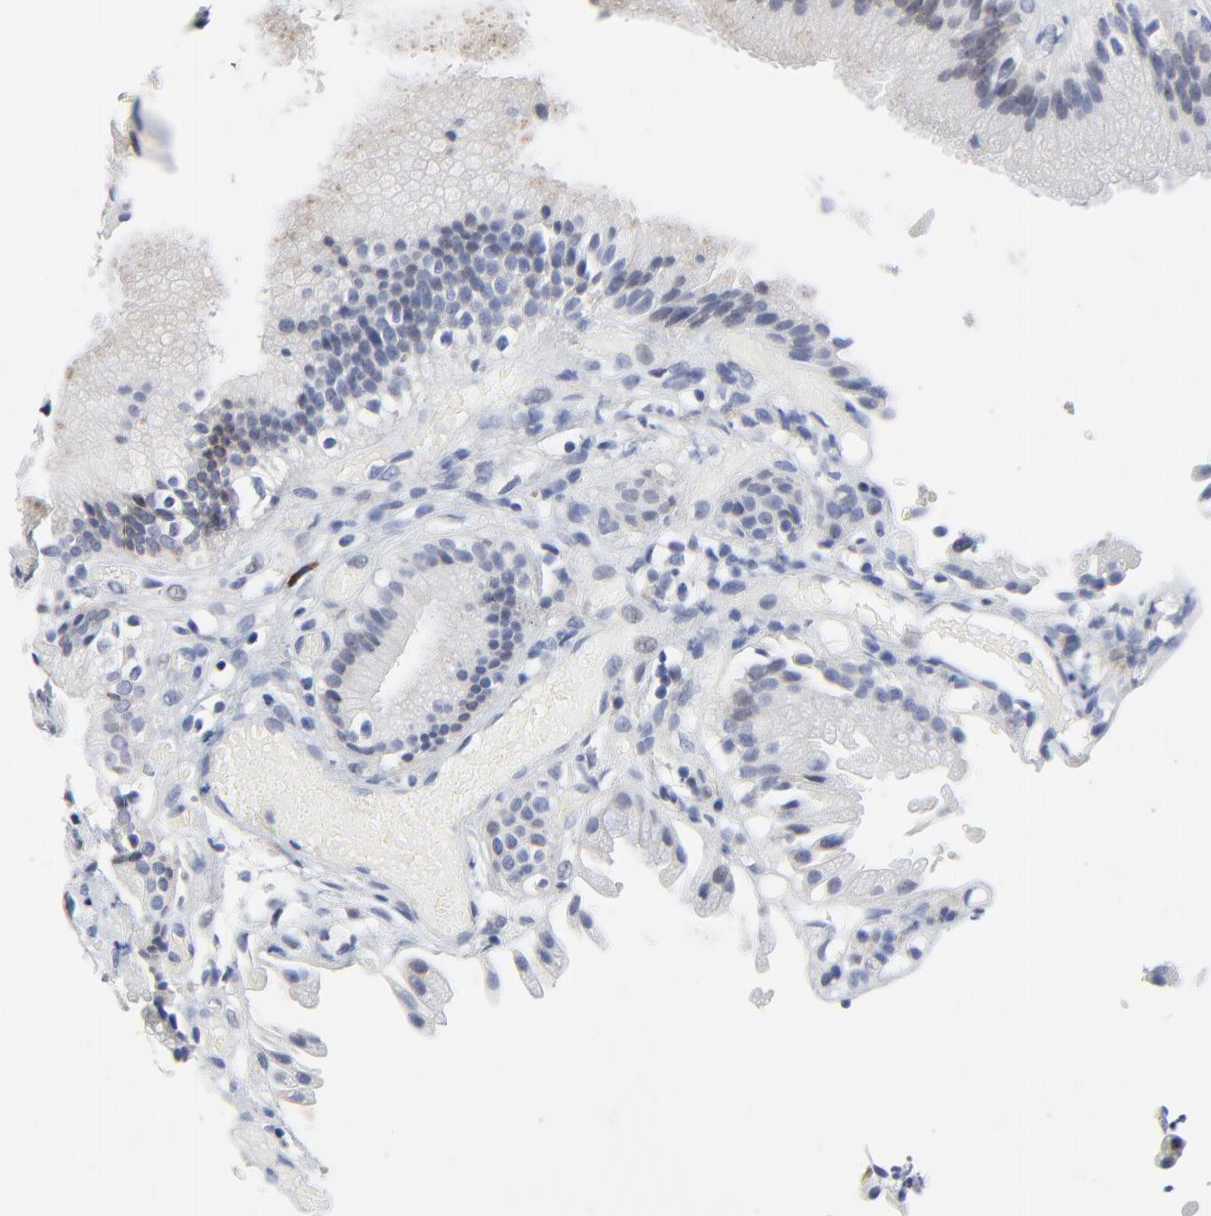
{"staining": {"intensity": "weak", "quantity": "<25%", "location": "cytoplasmic/membranous"}, "tissue": "gallbladder", "cell_type": "Glandular cells", "image_type": "normal", "snomed": [{"axis": "morphology", "description": "Normal tissue, NOS"}, {"axis": "topography", "description": "Gallbladder"}], "caption": "Glandular cells are negative for protein expression in benign human gallbladder. (Stains: DAB (3,3'-diaminobenzidine) immunohistochemistry (IHC) with hematoxylin counter stain, Microscopy: brightfield microscopy at high magnification).", "gene": "NLGN3", "patient": {"sex": "male", "age": 65}}